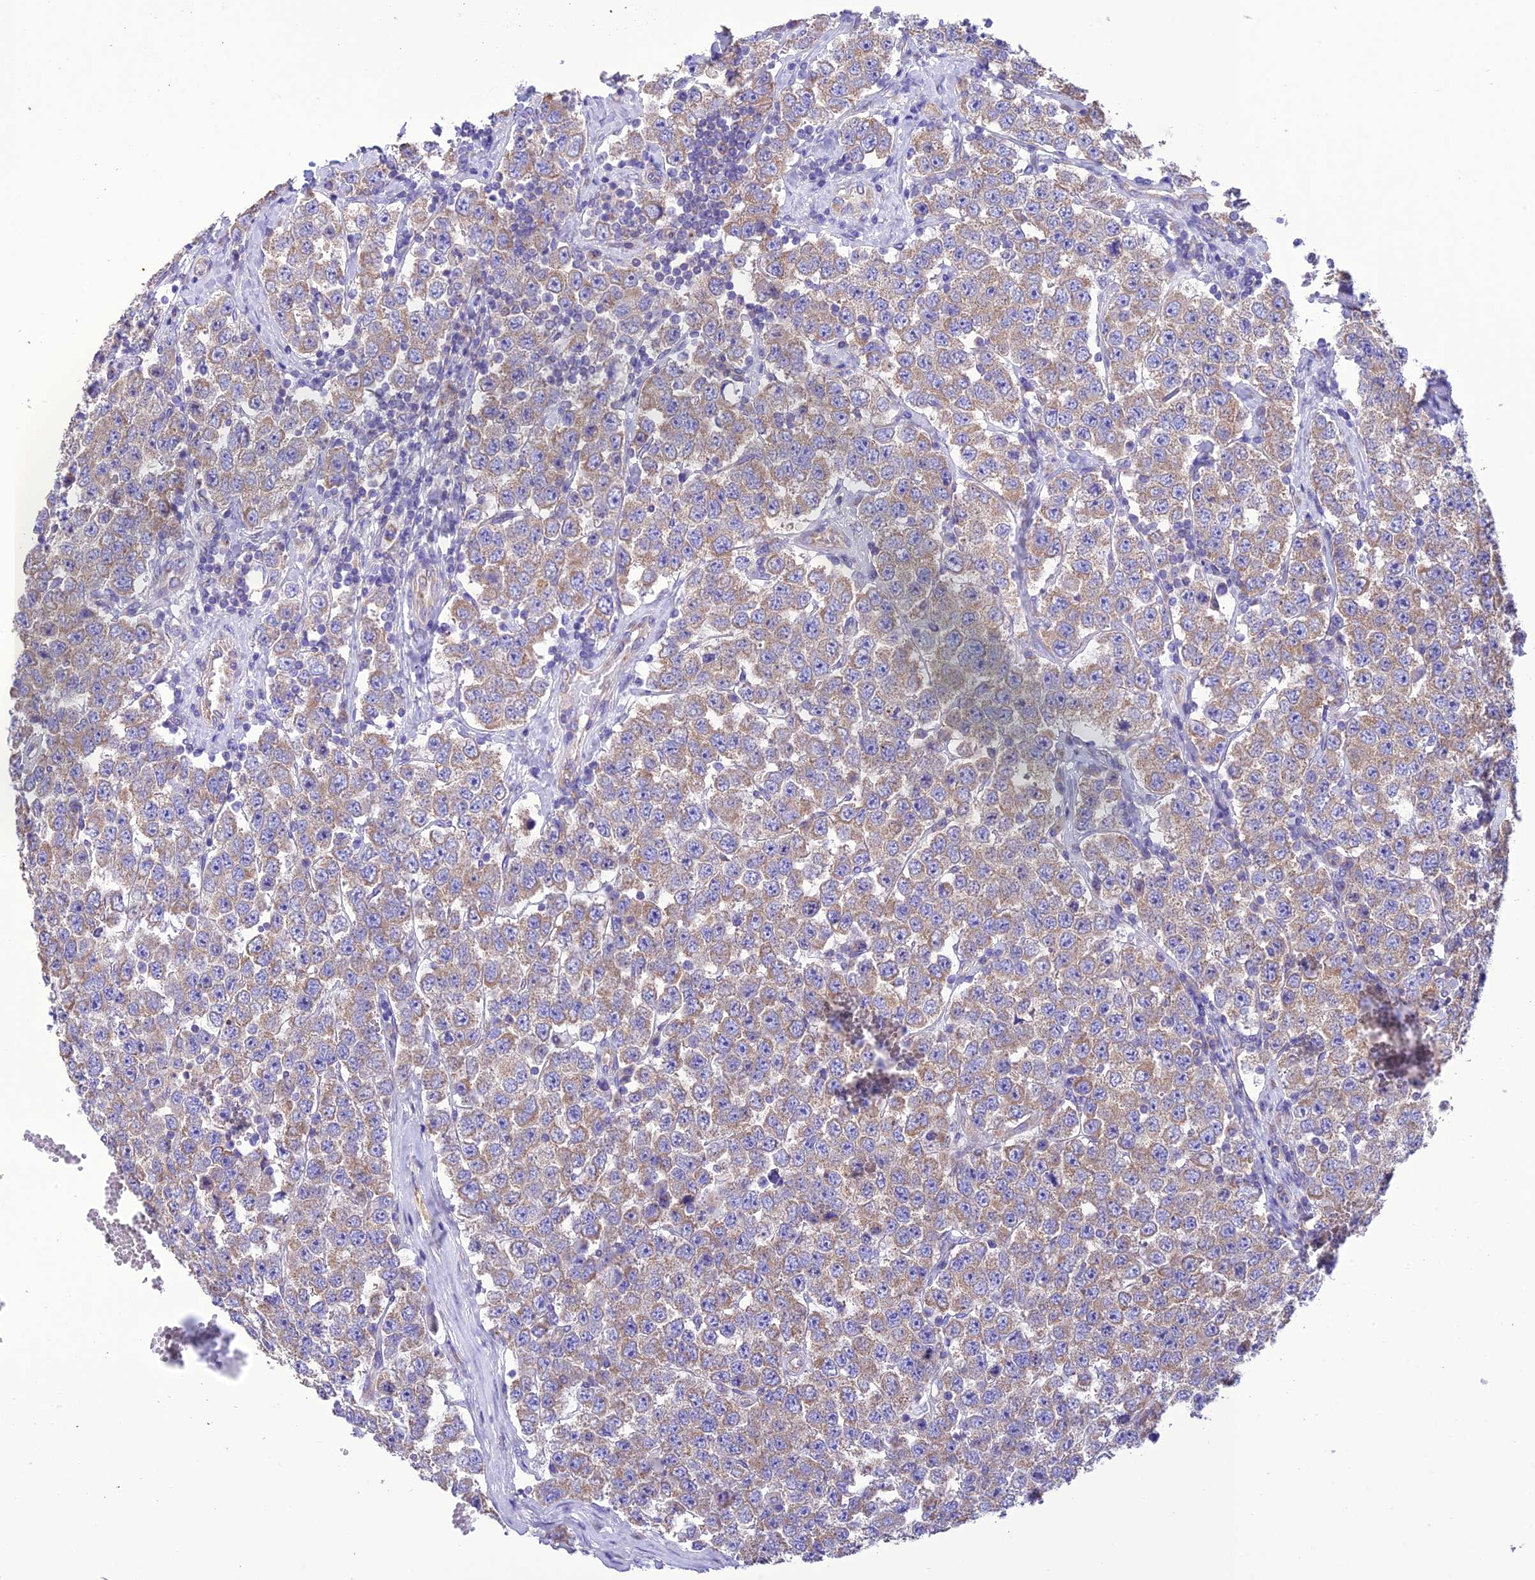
{"staining": {"intensity": "moderate", "quantity": ">75%", "location": "cytoplasmic/membranous"}, "tissue": "testis cancer", "cell_type": "Tumor cells", "image_type": "cancer", "snomed": [{"axis": "morphology", "description": "Seminoma, NOS"}, {"axis": "topography", "description": "Testis"}], "caption": "Seminoma (testis) was stained to show a protein in brown. There is medium levels of moderate cytoplasmic/membranous positivity in about >75% of tumor cells.", "gene": "MAP3K12", "patient": {"sex": "male", "age": 28}}